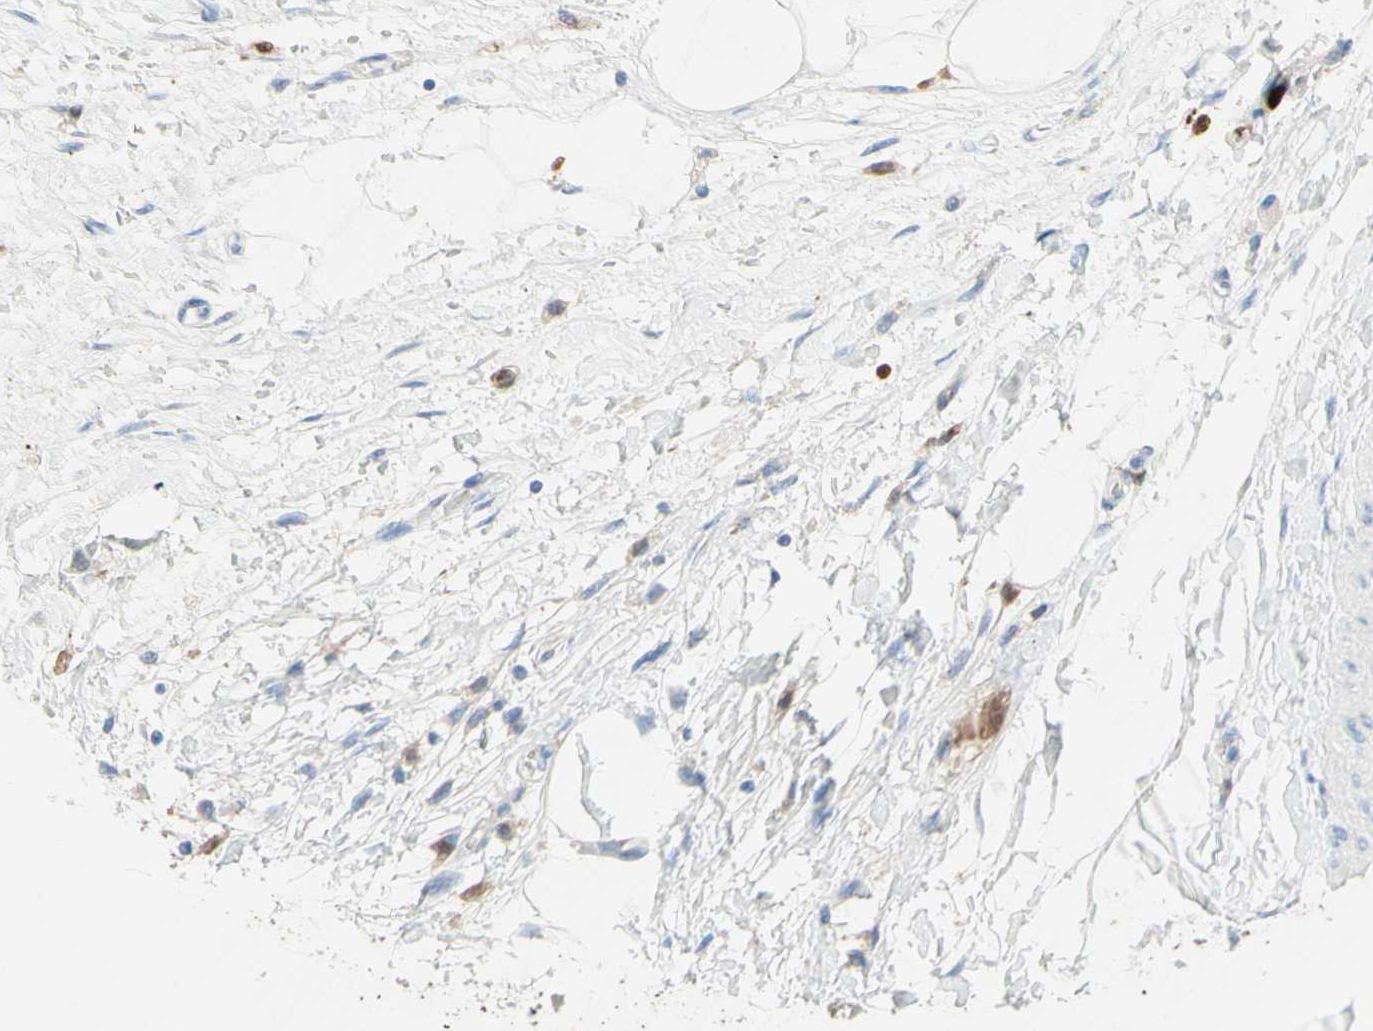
{"staining": {"intensity": "negative", "quantity": "none", "location": "none"}, "tissue": "adipose tissue", "cell_type": "Adipocytes", "image_type": "normal", "snomed": [{"axis": "morphology", "description": "Normal tissue, NOS"}, {"axis": "morphology", "description": "Urothelial carcinoma, High grade"}, {"axis": "topography", "description": "Vascular tissue"}, {"axis": "topography", "description": "Urinary bladder"}], "caption": "Adipose tissue stained for a protein using immunohistochemistry (IHC) reveals no positivity adipocytes.", "gene": "NFKBIZ", "patient": {"sex": "female", "age": 56}}